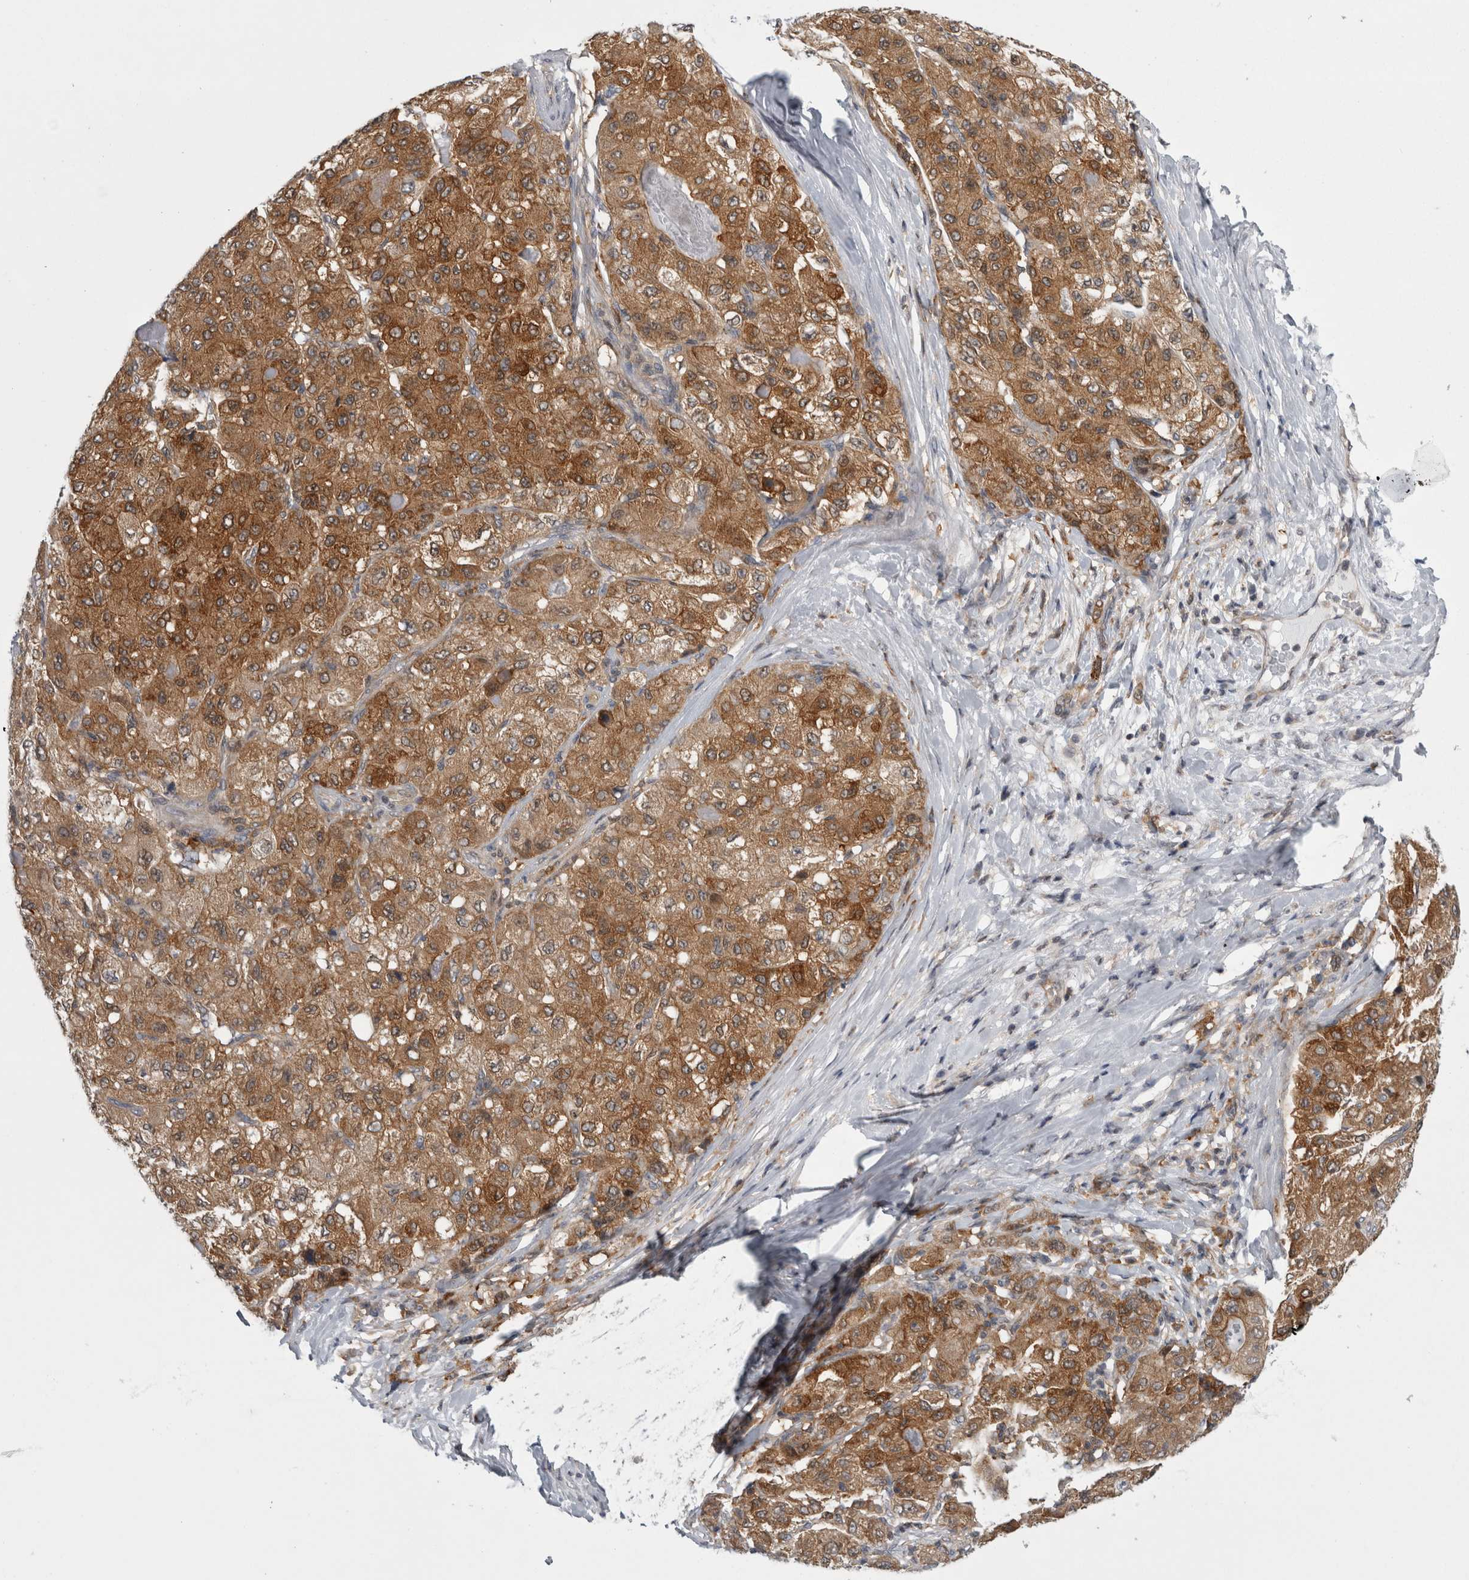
{"staining": {"intensity": "moderate", "quantity": ">75%", "location": "cytoplasmic/membranous"}, "tissue": "liver cancer", "cell_type": "Tumor cells", "image_type": "cancer", "snomed": [{"axis": "morphology", "description": "Carcinoma, Hepatocellular, NOS"}, {"axis": "topography", "description": "Liver"}], "caption": "A photomicrograph of human liver hepatocellular carcinoma stained for a protein exhibits moderate cytoplasmic/membranous brown staining in tumor cells. (Brightfield microscopy of DAB IHC at high magnification).", "gene": "CACYBP", "patient": {"sex": "male", "age": 80}}